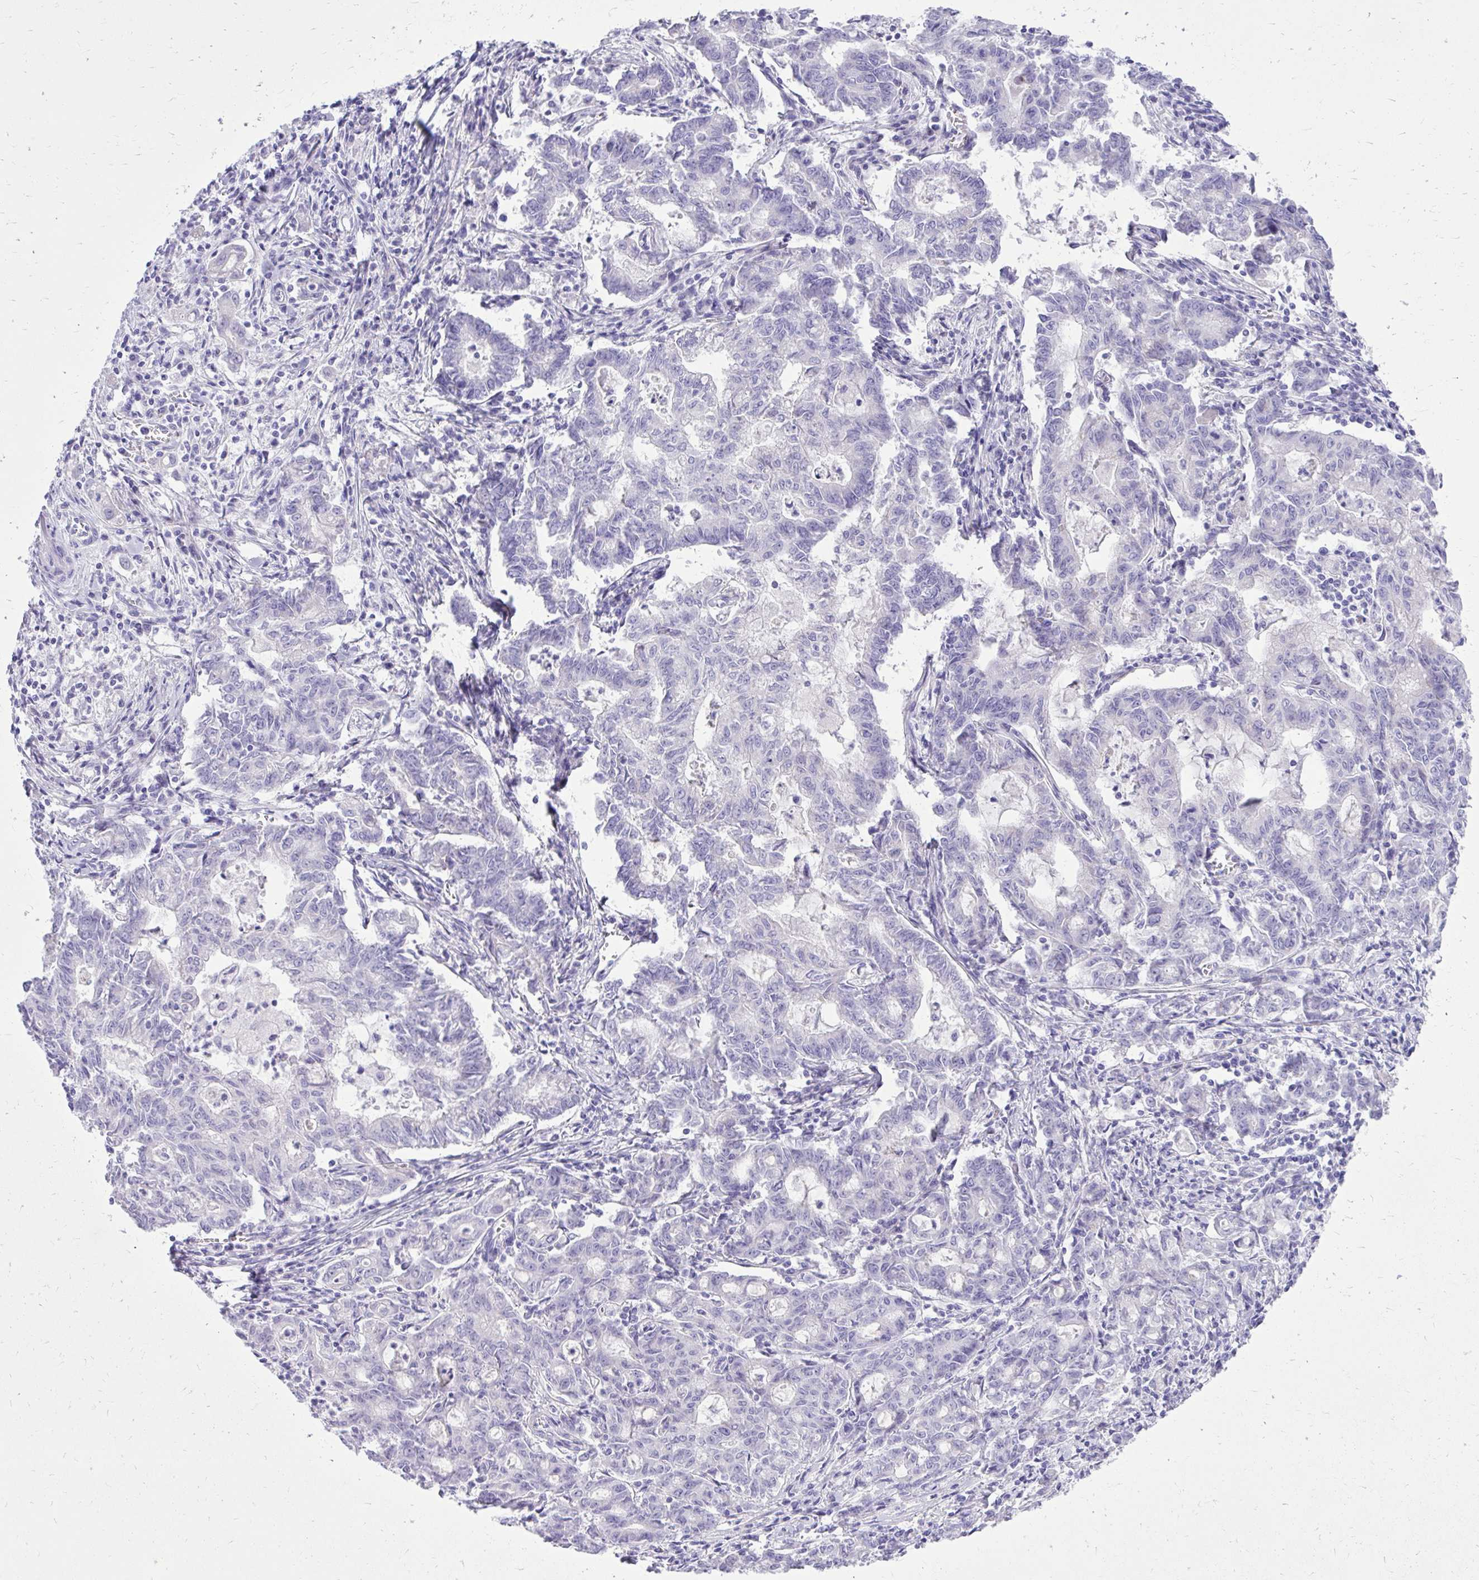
{"staining": {"intensity": "negative", "quantity": "none", "location": "none"}, "tissue": "stomach cancer", "cell_type": "Tumor cells", "image_type": "cancer", "snomed": [{"axis": "morphology", "description": "Adenocarcinoma, NOS"}, {"axis": "topography", "description": "Stomach, upper"}], "caption": "Immunohistochemical staining of human adenocarcinoma (stomach) shows no significant positivity in tumor cells.", "gene": "BCL6B", "patient": {"sex": "female", "age": 79}}